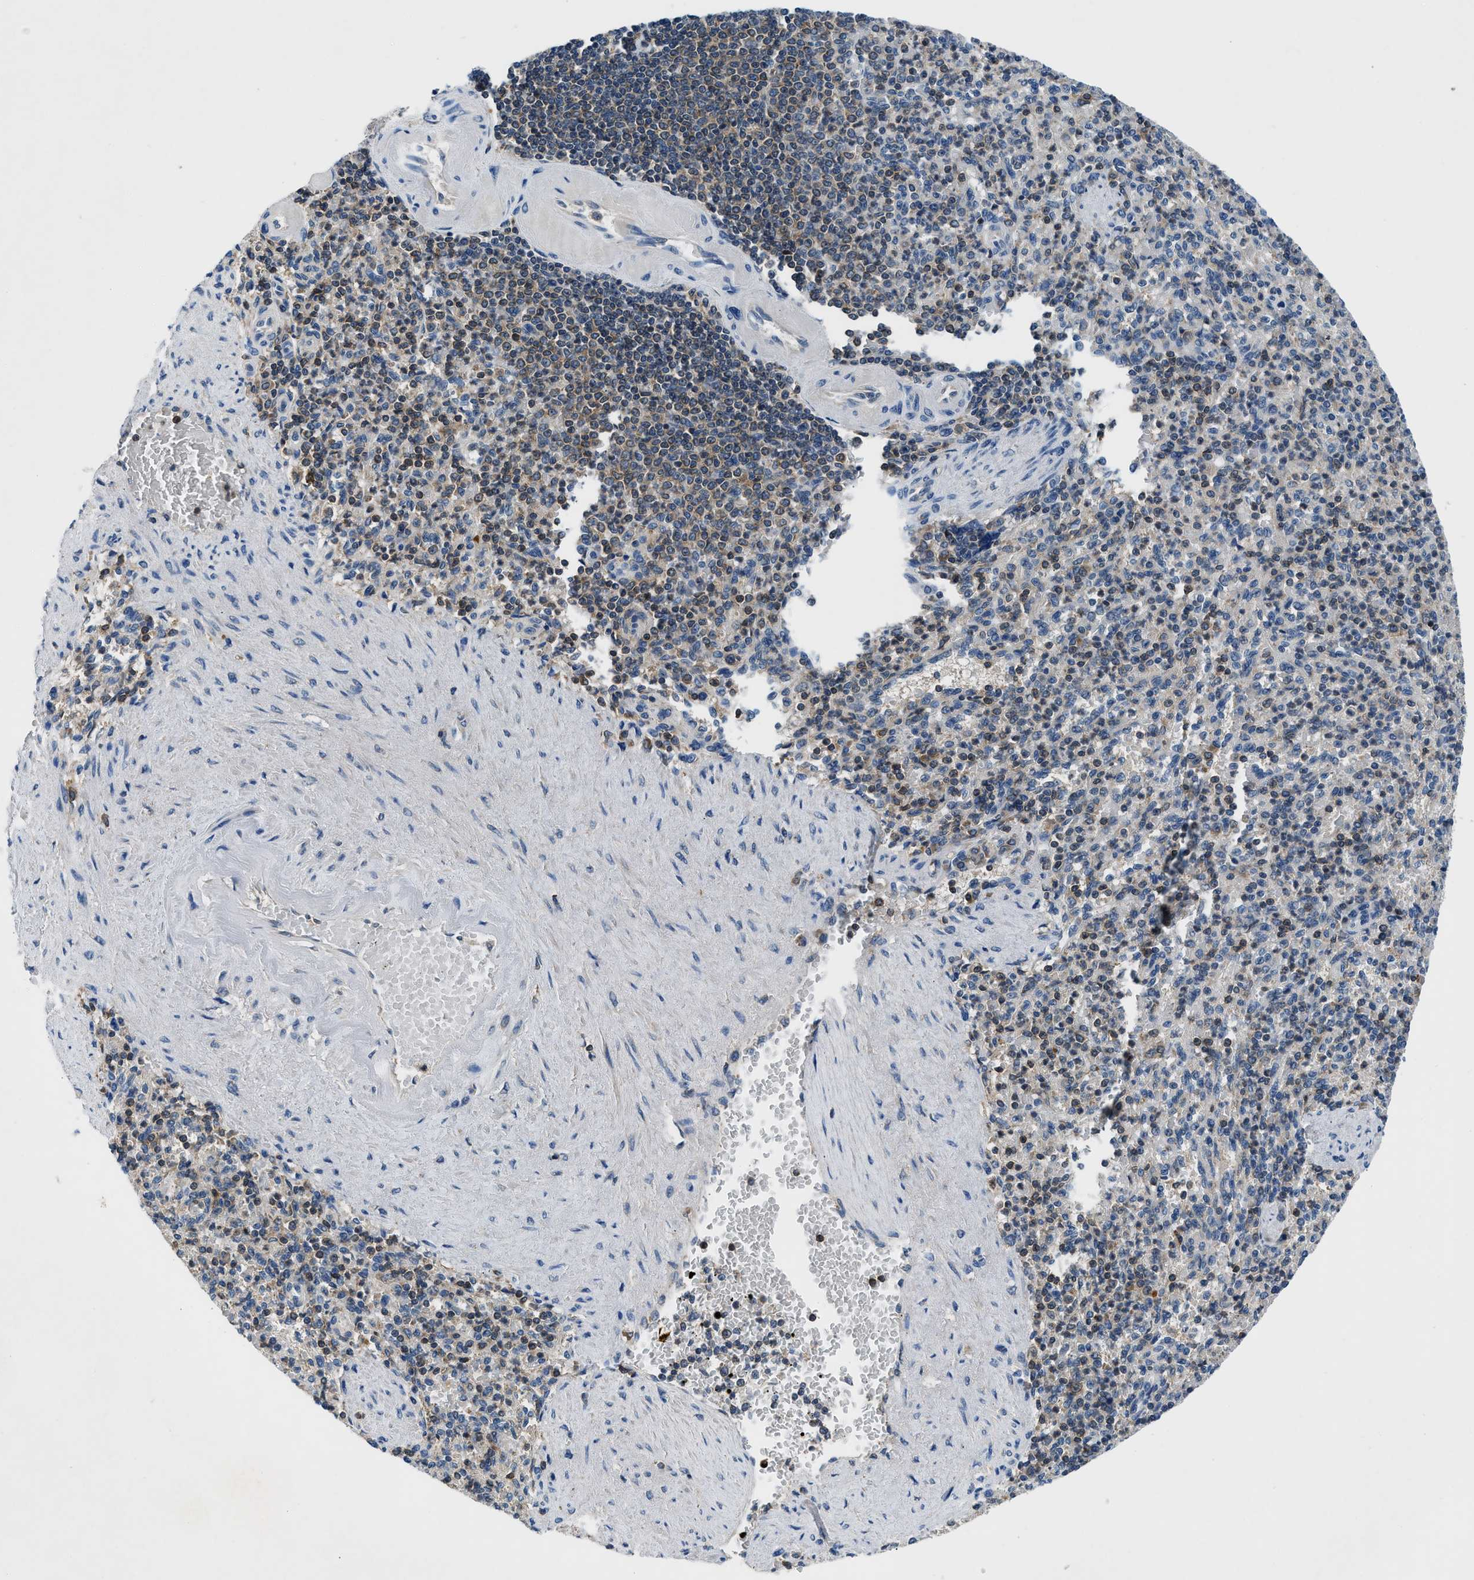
{"staining": {"intensity": "weak", "quantity": "<25%", "location": "cytoplasmic/membranous"}, "tissue": "spleen", "cell_type": "Cells in red pulp", "image_type": "normal", "snomed": [{"axis": "morphology", "description": "Normal tissue, NOS"}, {"axis": "topography", "description": "Spleen"}], "caption": "There is no significant positivity in cells in red pulp of spleen.", "gene": "PAFAH2", "patient": {"sex": "female", "age": 74}}